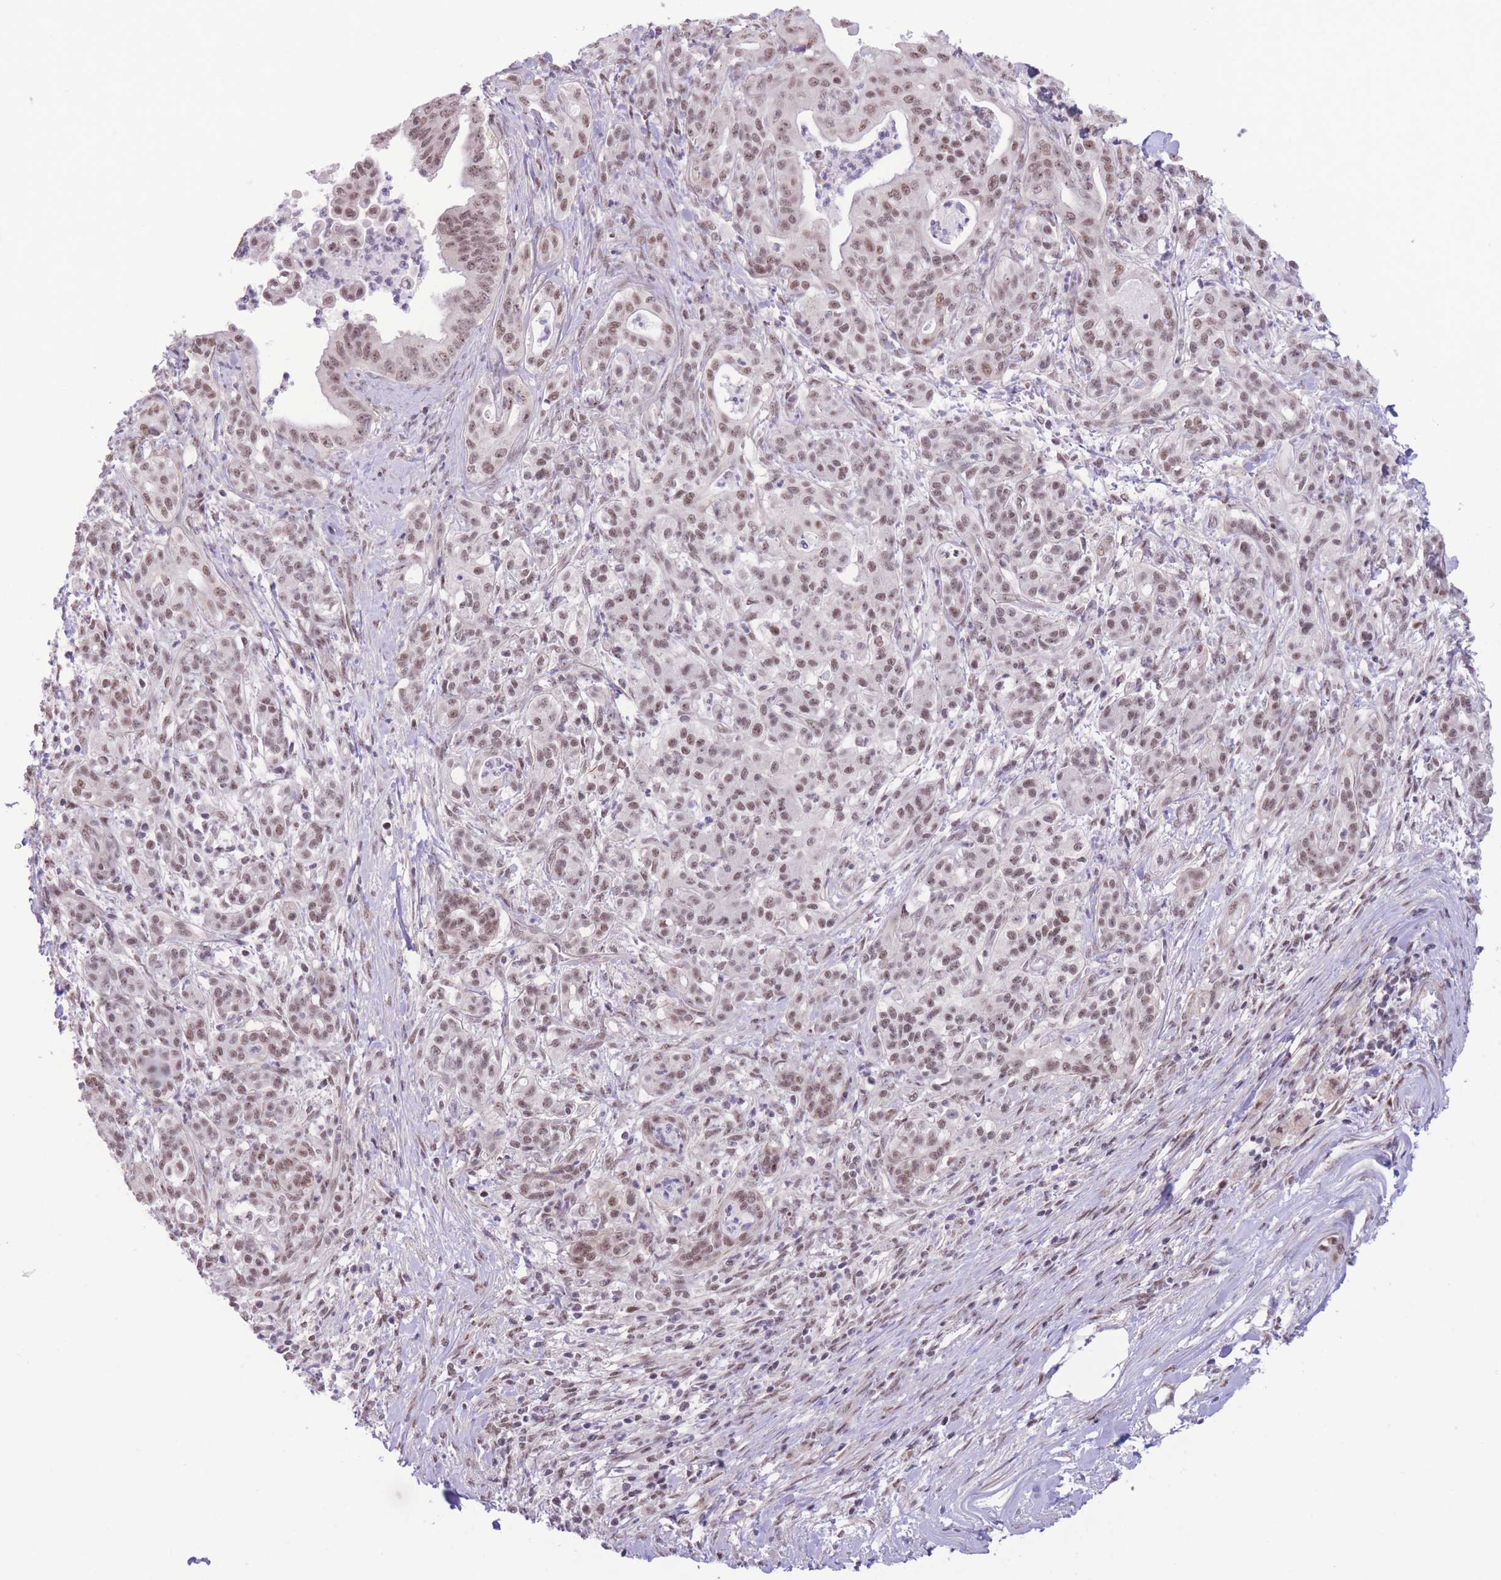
{"staining": {"intensity": "moderate", "quantity": ">75%", "location": "nuclear"}, "tissue": "pancreatic cancer", "cell_type": "Tumor cells", "image_type": "cancer", "snomed": [{"axis": "morphology", "description": "Adenocarcinoma, NOS"}, {"axis": "topography", "description": "Pancreas"}], "caption": "Moderate nuclear expression is appreciated in about >75% of tumor cells in pancreatic cancer (adenocarcinoma).", "gene": "PCIF1", "patient": {"sex": "male", "age": 58}}